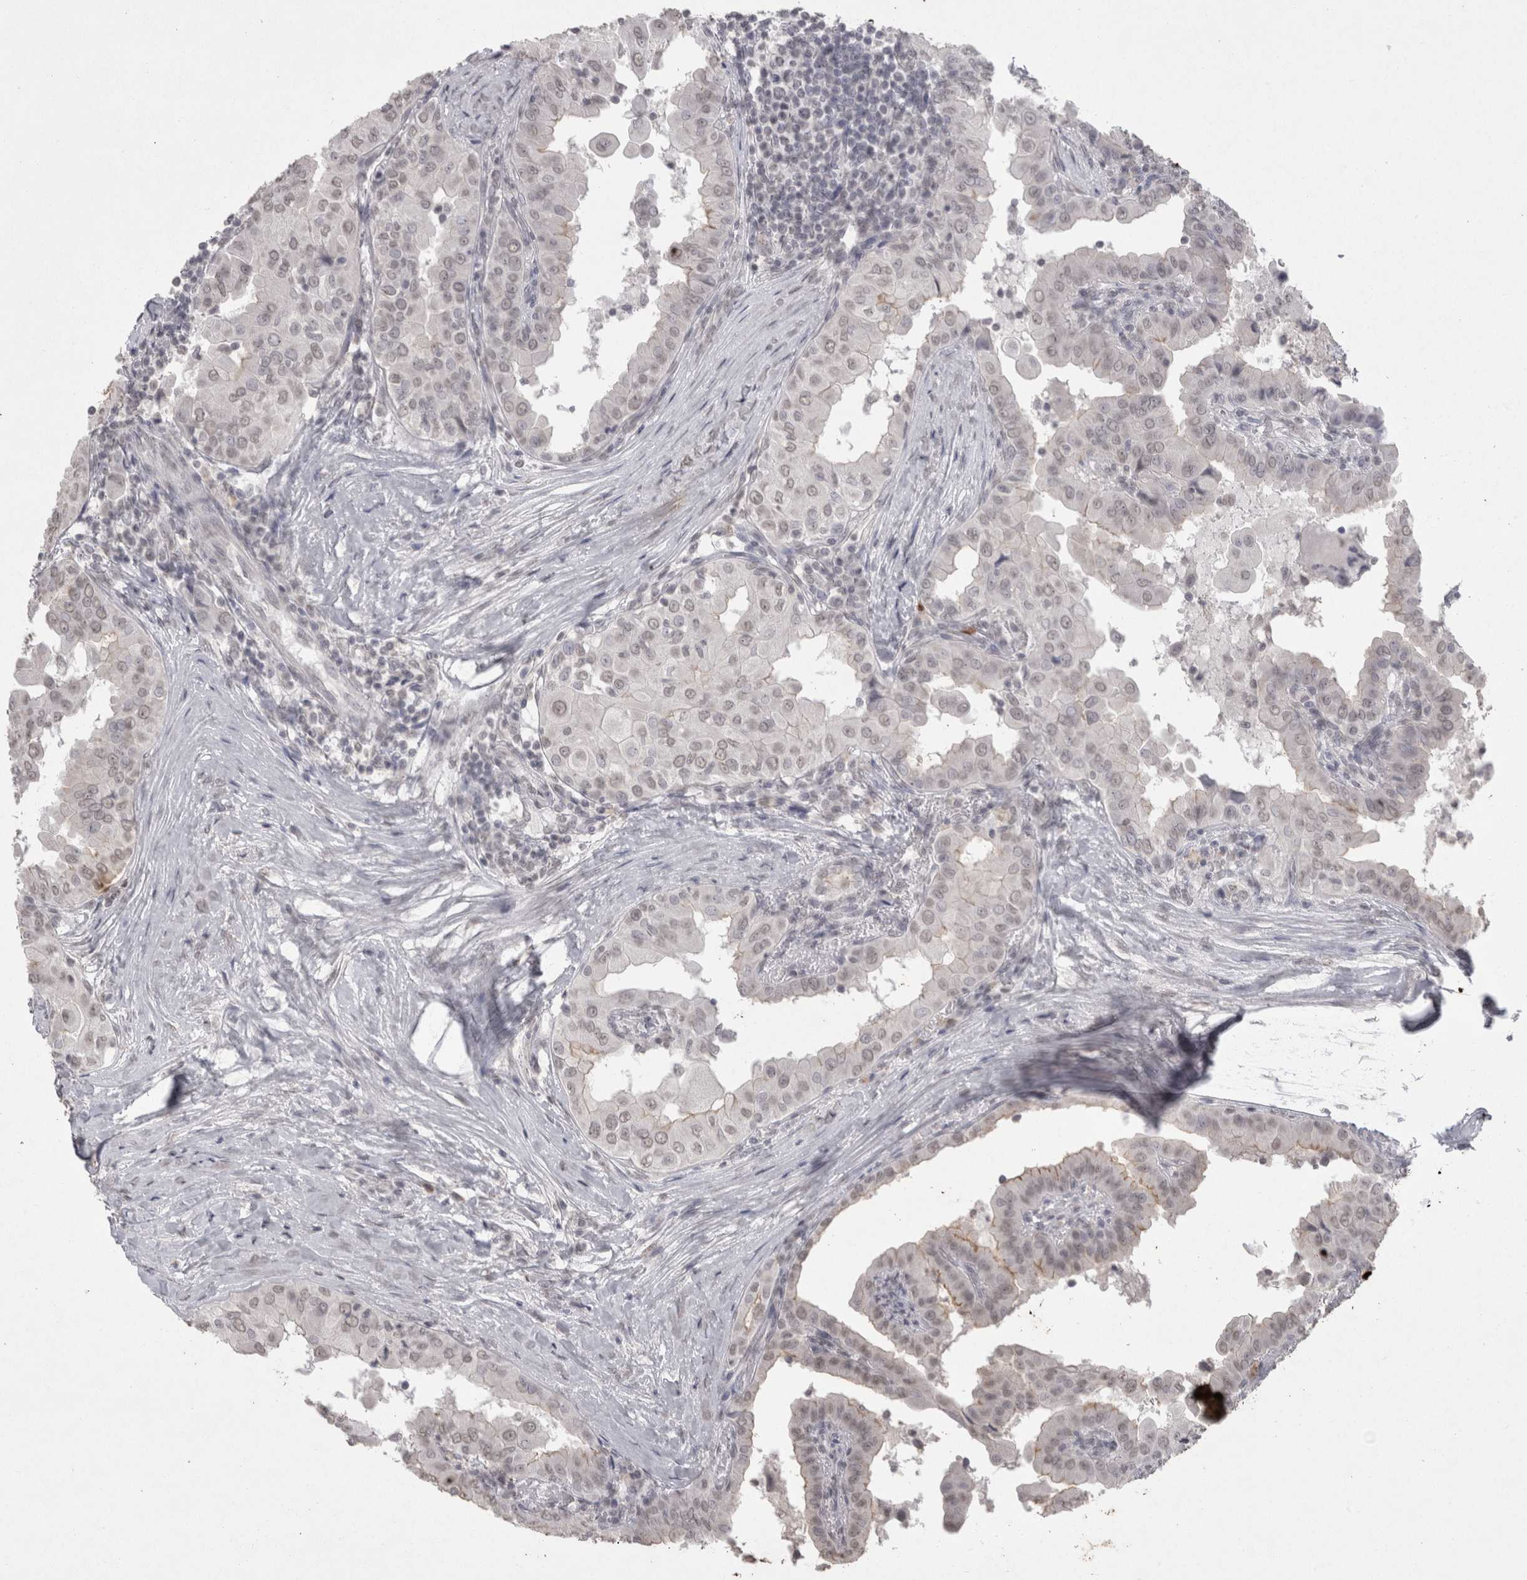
{"staining": {"intensity": "weak", "quantity": ">75%", "location": "nuclear"}, "tissue": "thyroid cancer", "cell_type": "Tumor cells", "image_type": "cancer", "snomed": [{"axis": "morphology", "description": "Papillary adenocarcinoma, NOS"}, {"axis": "topography", "description": "Thyroid gland"}], "caption": "Approximately >75% of tumor cells in human thyroid cancer demonstrate weak nuclear protein positivity as visualized by brown immunohistochemical staining.", "gene": "DDX4", "patient": {"sex": "male", "age": 33}}